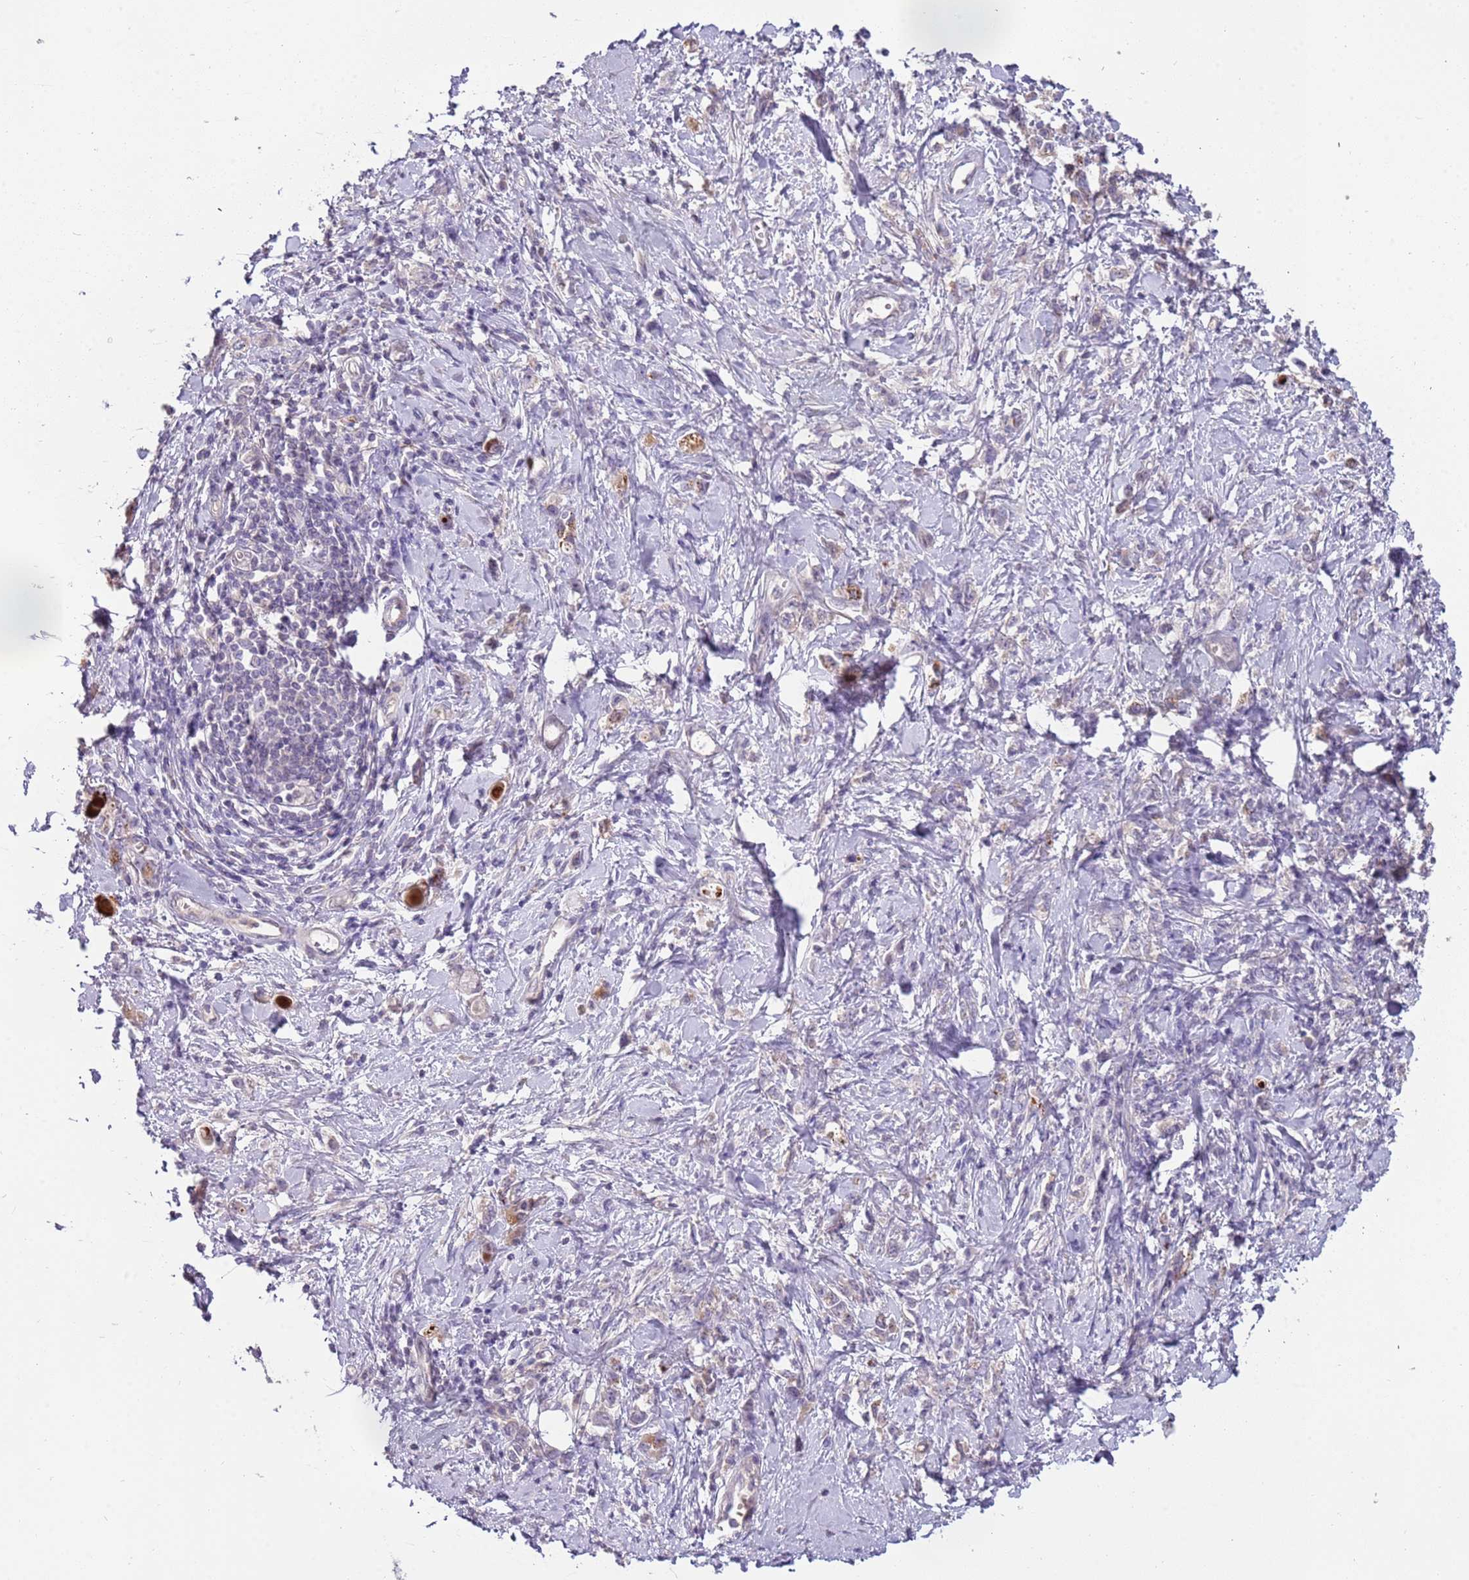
{"staining": {"intensity": "negative", "quantity": "none", "location": "none"}, "tissue": "stomach cancer", "cell_type": "Tumor cells", "image_type": "cancer", "snomed": [{"axis": "morphology", "description": "Adenocarcinoma, NOS"}, {"axis": "topography", "description": "Stomach"}], "caption": "Protein analysis of adenocarcinoma (stomach) shows no significant expression in tumor cells.", "gene": "ARHGAP5", "patient": {"sex": "female", "age": 76}}